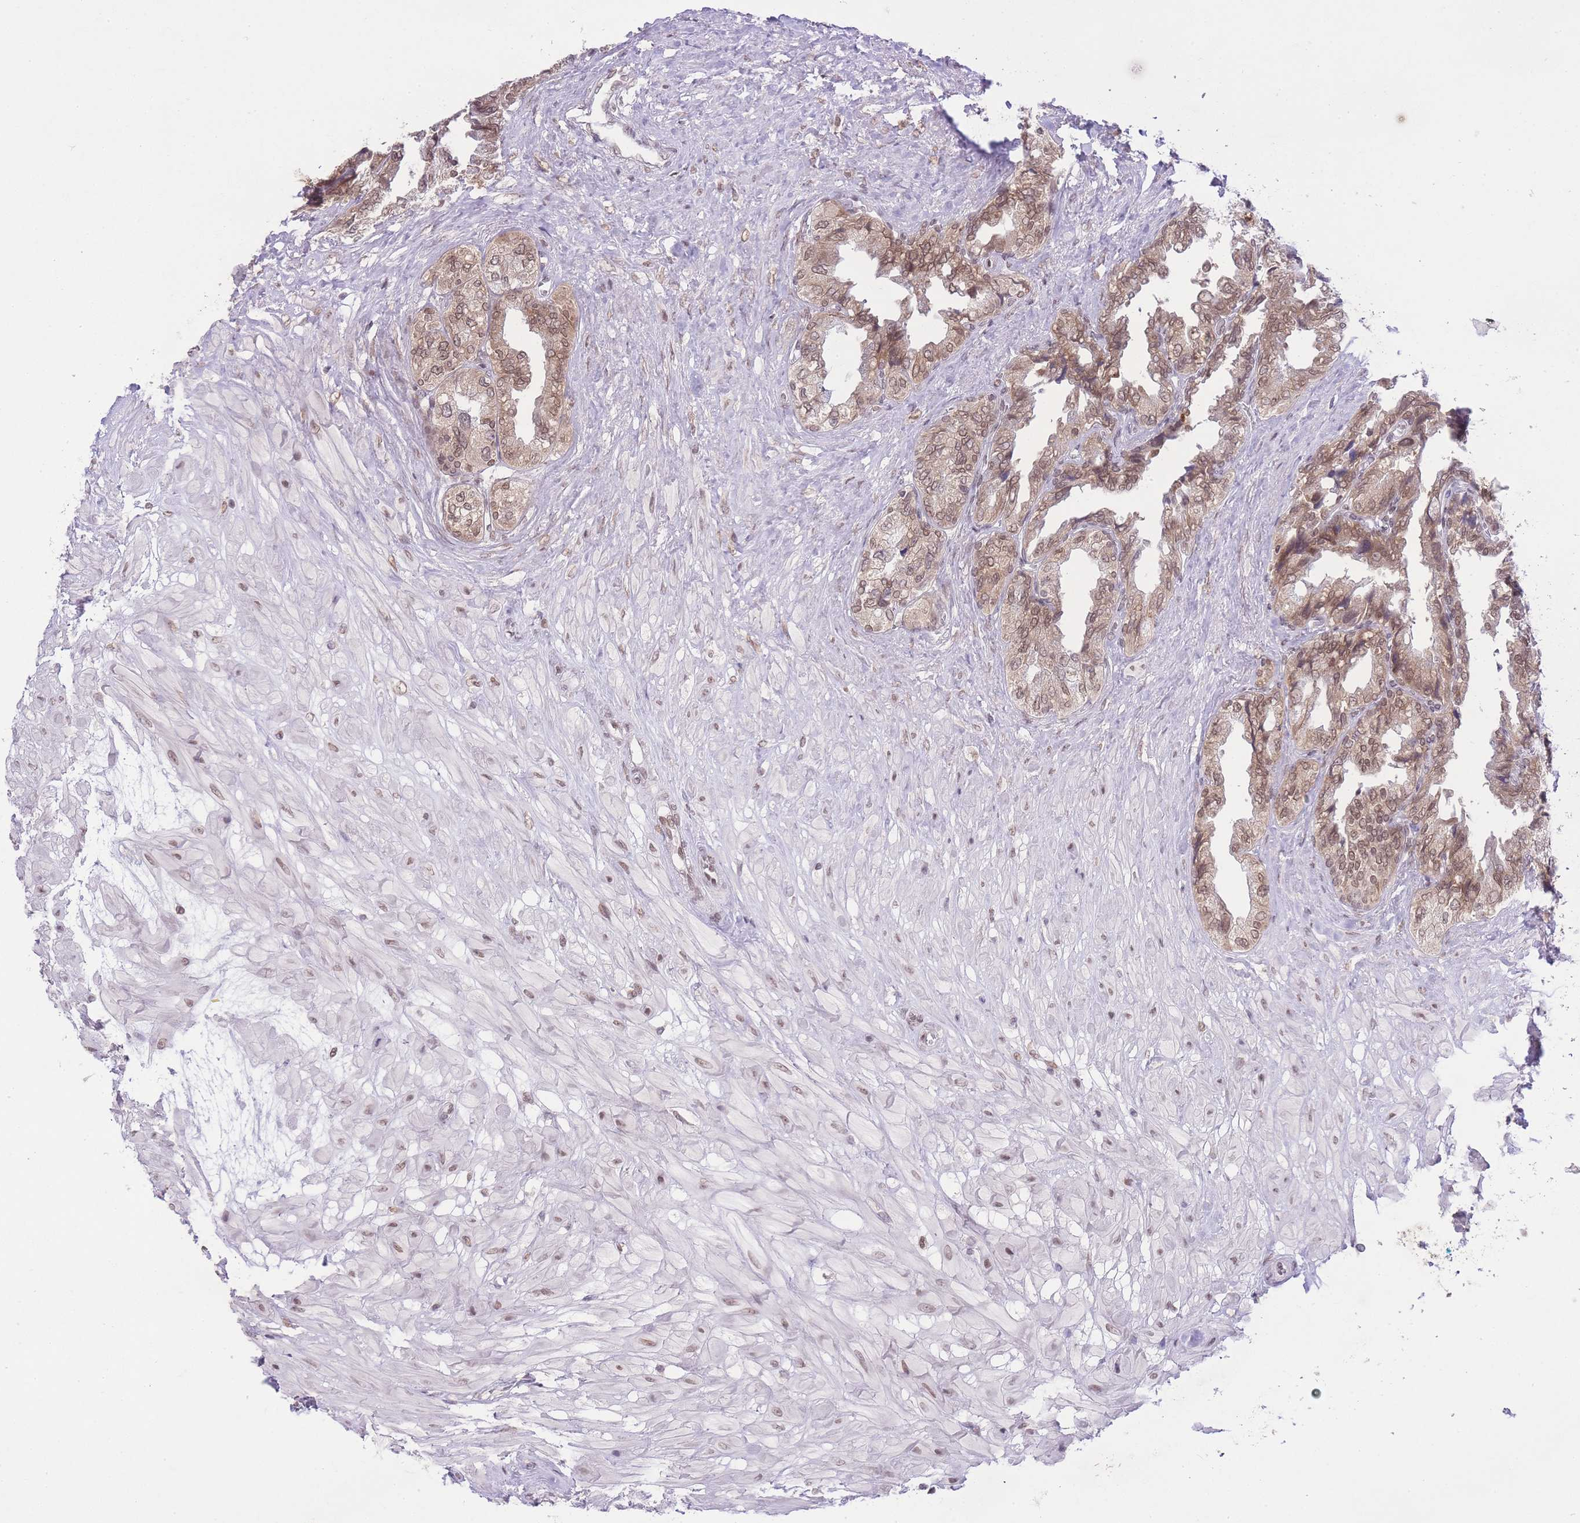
{"staining": {"intensity": "moderate", "quantity": ">75%", "location": "cytoplasmic/membranous,nuclear"}, "tissue": "seminal vesicle", "cell_type": "Glandular cells", "image_type": "normal", "snomed": [{"axis": "morphology", "description": "Normal tissue, NOS"}, {"axis": "topography", "description": "Seminal veicle"}, {"axis": "topography", "description": "Peripheral nerve tissue"}], "caption": "Protein expression analysis of normal human seminal vesicle reveals moderate cytoplasmic/membranous,nuclear expression in about >75% of glandular cells. The protein of interest is stained brown, and the nuclei are stained in blue (DAB IHC with brightfield microscopy, high magnification).", "gene": "TMED3", "patient": {"sex": "male", "age": 60}}